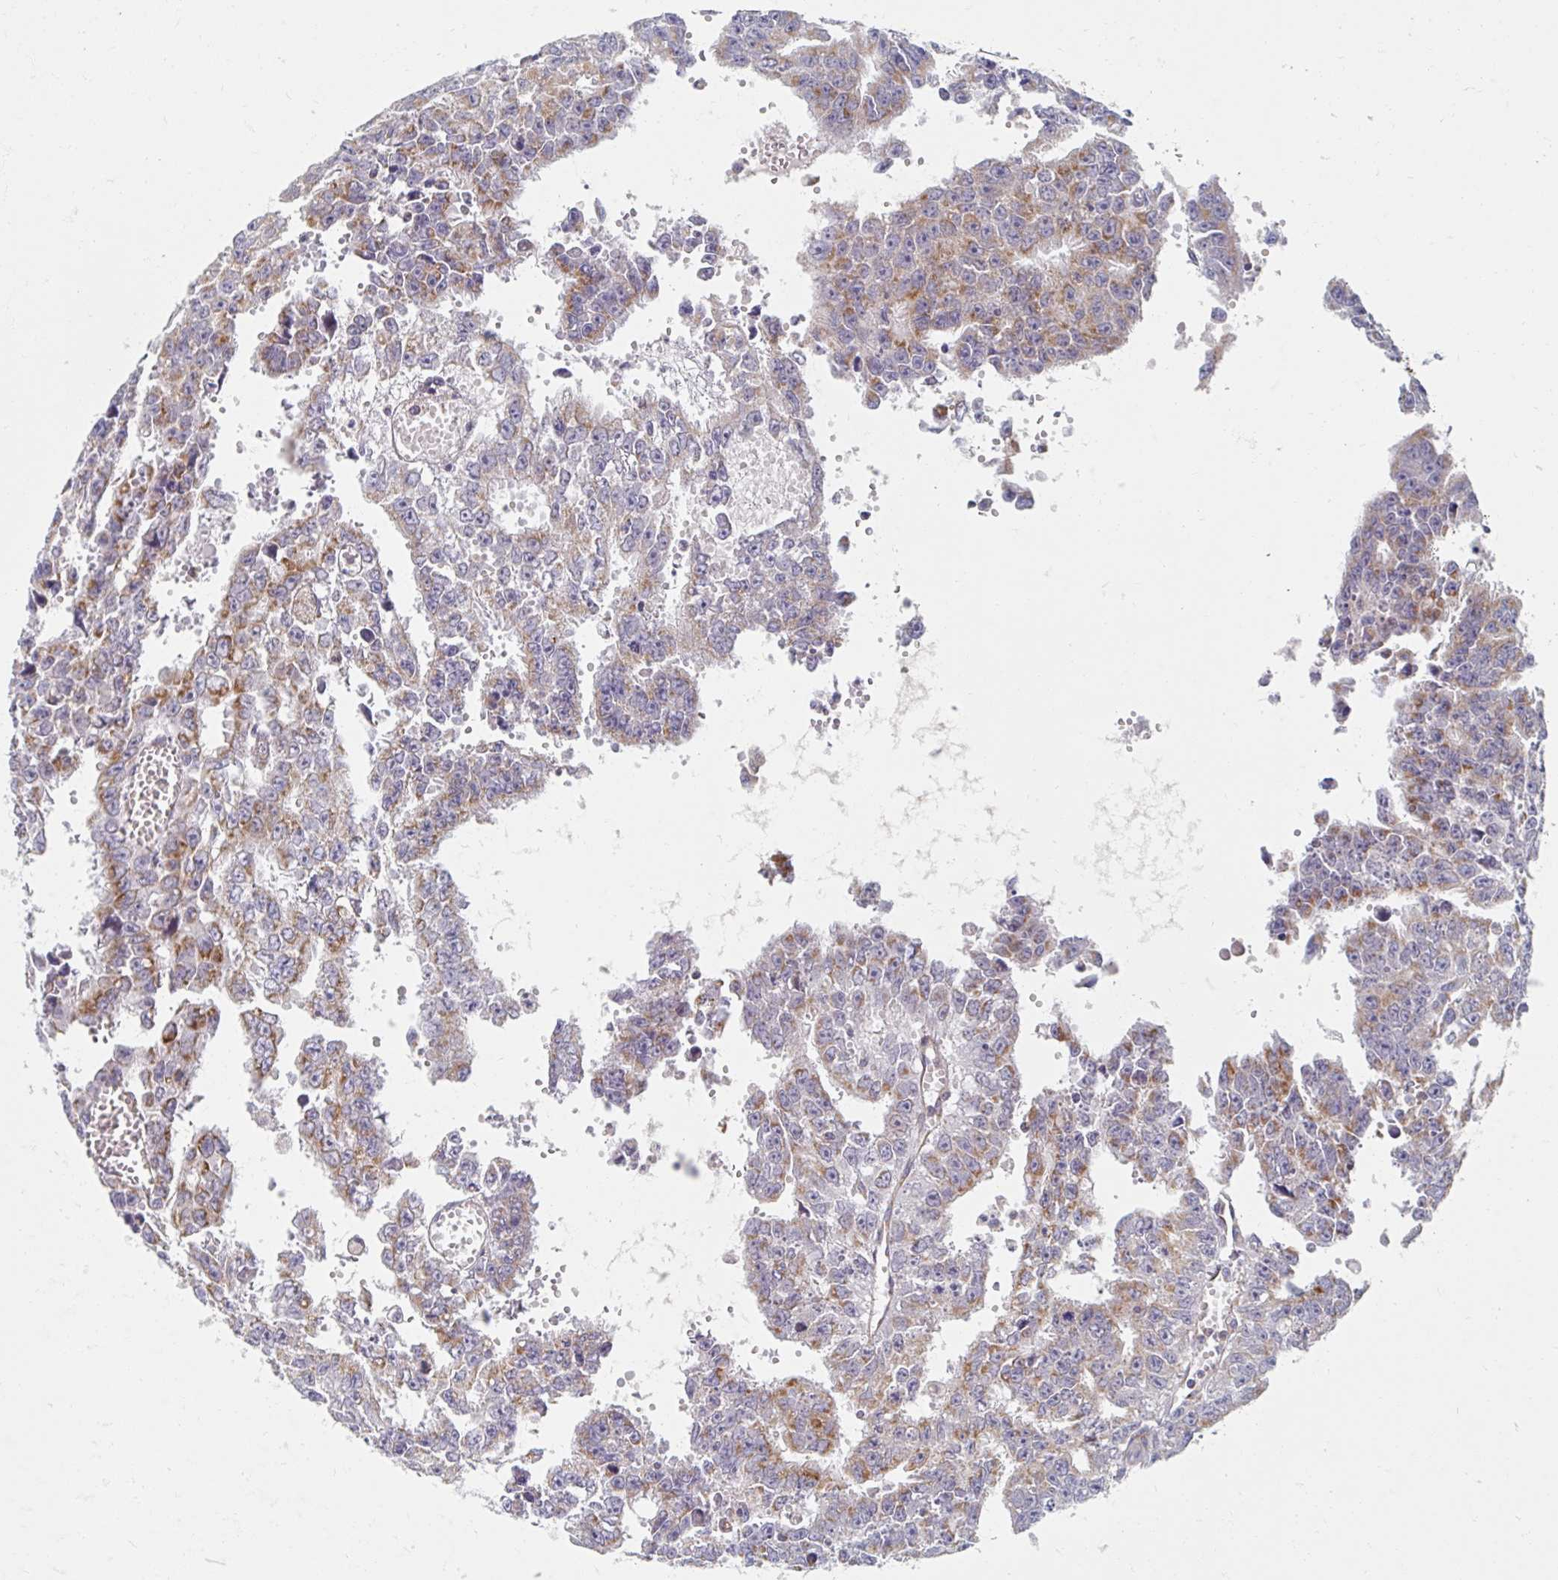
{"staining": {"intensity": "moderate", "quantity": "25%-75%", "location": "cytoplasmic/membranous"}, "tissue": "testis cancer", "cell_type": "Tumor cells", "image_type": "cancer", "snomed": [{"axis": "morphology", "description": "Carcinoma, Embryonal, NOS"}, {"axis": "morphology", "description": "Teratoma, malignant, NOS"}, {"axis": "topography", "description": "Testis"}], "caption": "Testis teratoma (malignant) stained with immunohistochemistry (IHC) exhibits moderate cytoplasmic/membranous expression in approximately 25%-75% of tumor cells.", "gene": "MAVS", "patient": {"sex": "male", "age": 24}}